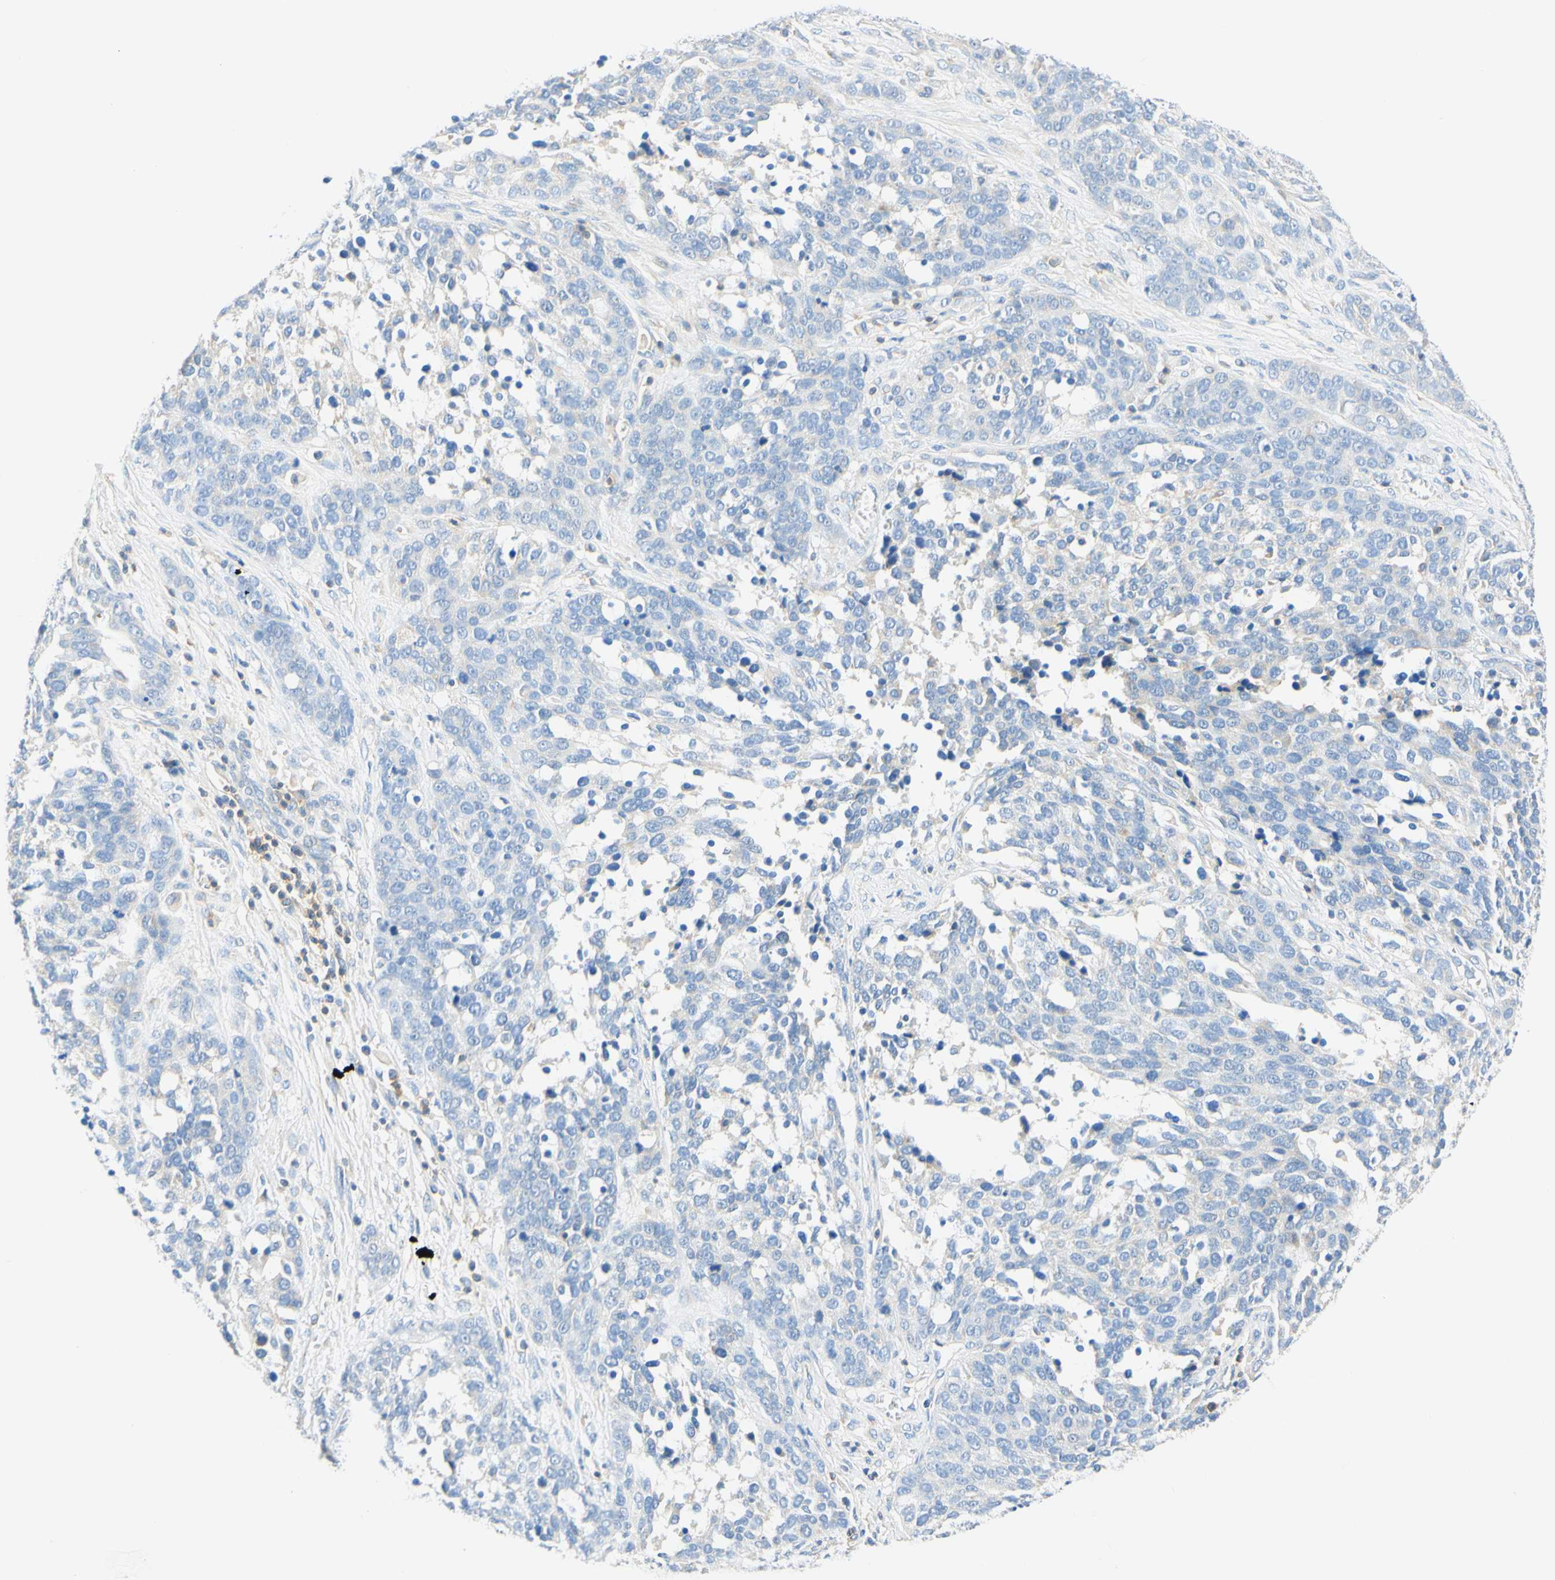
{"staining": {"intensity": "negative", "quantity": "none", "location": "none"}, "tissue": "ovarian cancer", "cell_type": "Tumor cells", "image_type": "cancer", "snomed": [{"axis": "morphology", "description": "Cystadenocarcinoma, serous, NOS"}, {"axis": "topography", "description": "Ovary"}], "caption": "Serous cystadenocarcinoma (ovarian) was stained to show a protein in brown. There is no significant staining in tumor cells.", "gene": "LAT", "patient": {"sex": "female", "age": 44}}